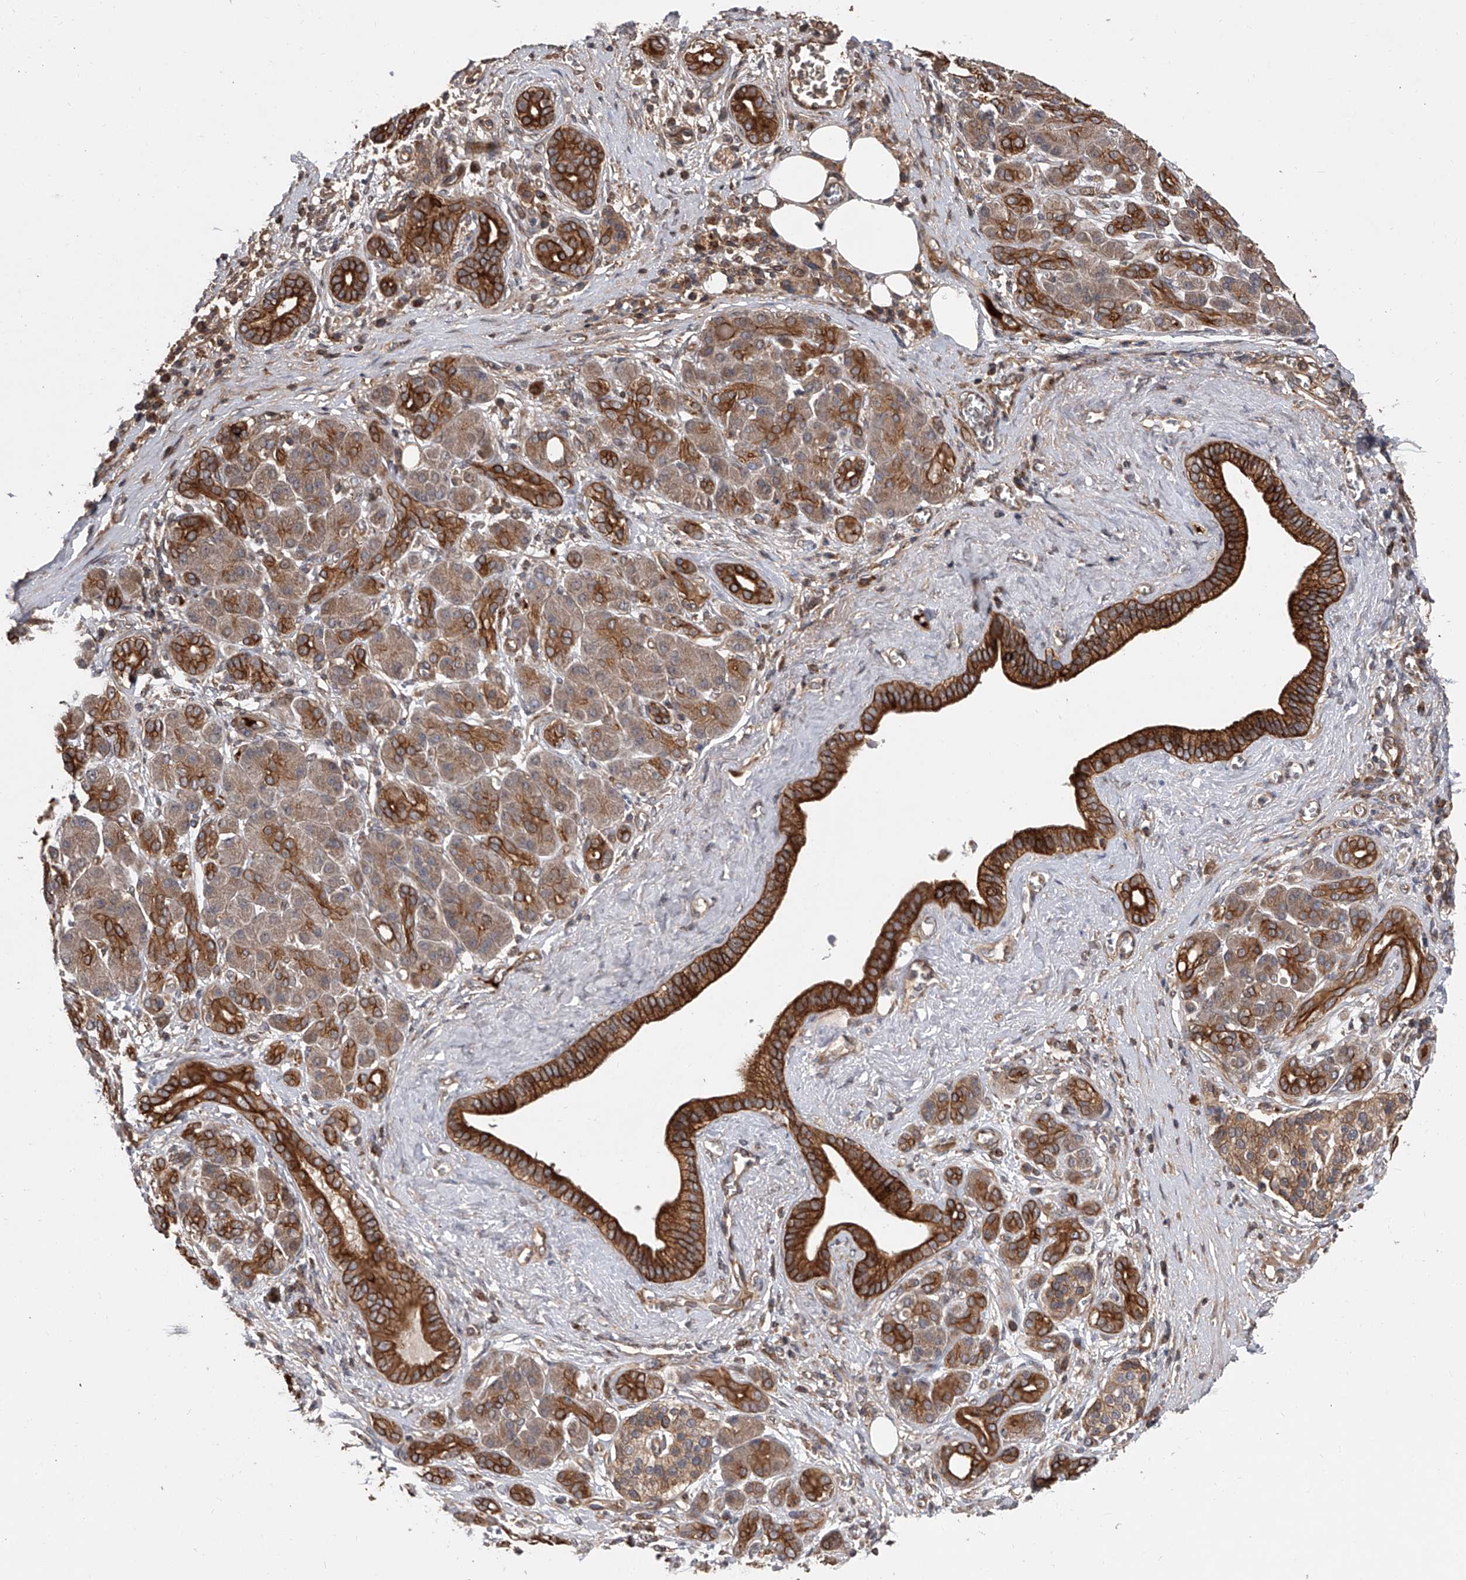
{"staining": {"intensity": "strong", "quantity": ">75%", "location": "cytoplasmic/membranous"}, "tissue": "pancreatic cancer", "cell_type": "Tumor cells", "image_type": "cancer", "snomed": [{"axis": "morphology", "description": "Adenocarcinoma, NOS"}, {"axis": "topography", "description": "Pancreas"}], "caption": "Pancreatic cancer stained with immunohistochemistry displays strong cytoplasmic/membranous positivity in about >75% of tumor cells.", "gene": "USP47", "patient": {"sex": "male", "age": 78}}